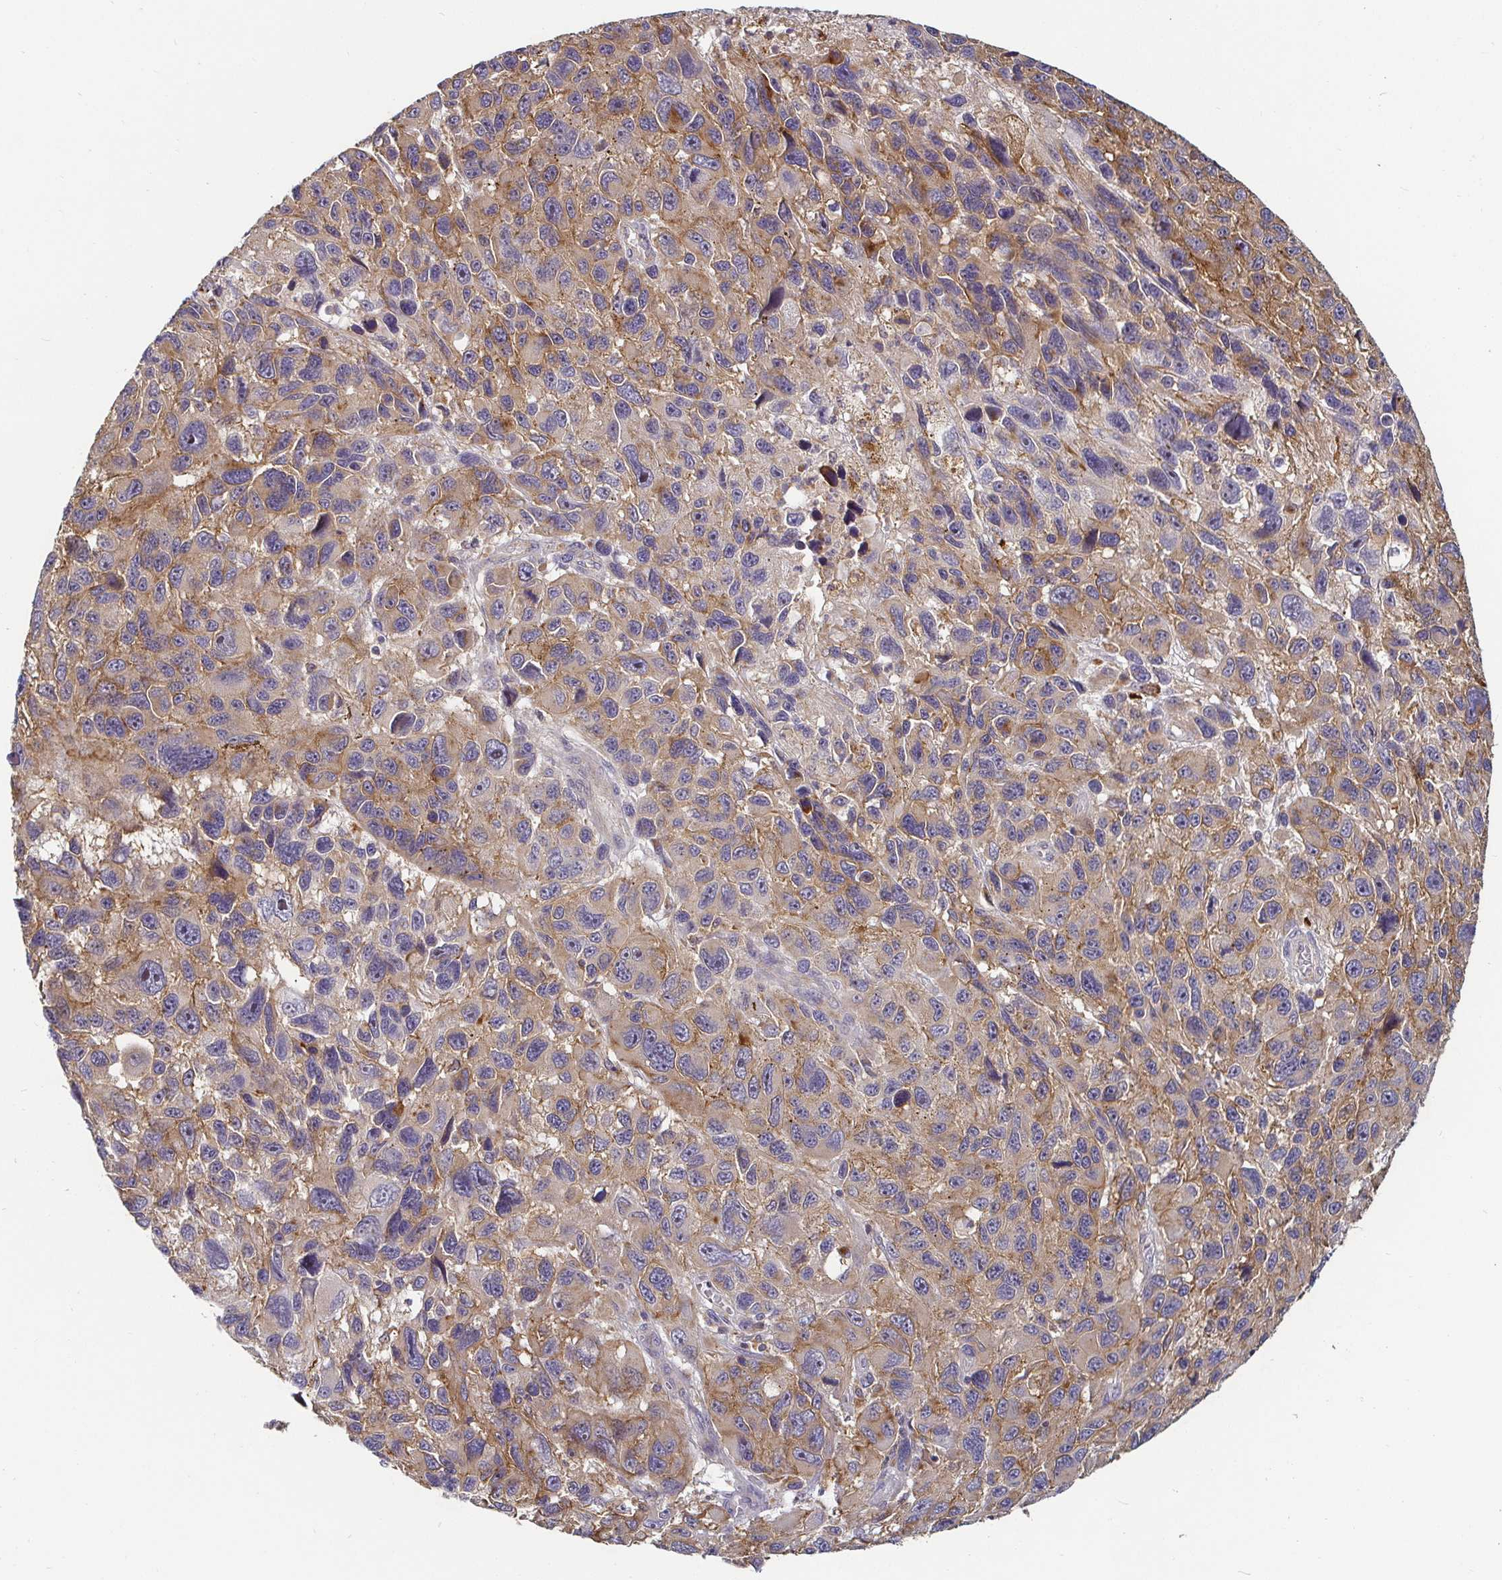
{"staining": {"intensity": "moderate", "quantity": "25%-75%", "location": "cytoplasmic/membranous"}, "tissue": "melanoma", "cell_type": "Tumor cells", "image_type": "cancer", "snomed": [{"axis": "morphology", "description": "Malignant melanoma, NOS"}, {"axis": "topography", "description": "Skin"}], "caption": "The histopathology image demonstrates staining of melanoma, revealing moderate cytoplasmic/membranous protein staining (brown color) within tumor cells.", "gene": "CDH18", "patient": {"sex": "male", "age": 53}}